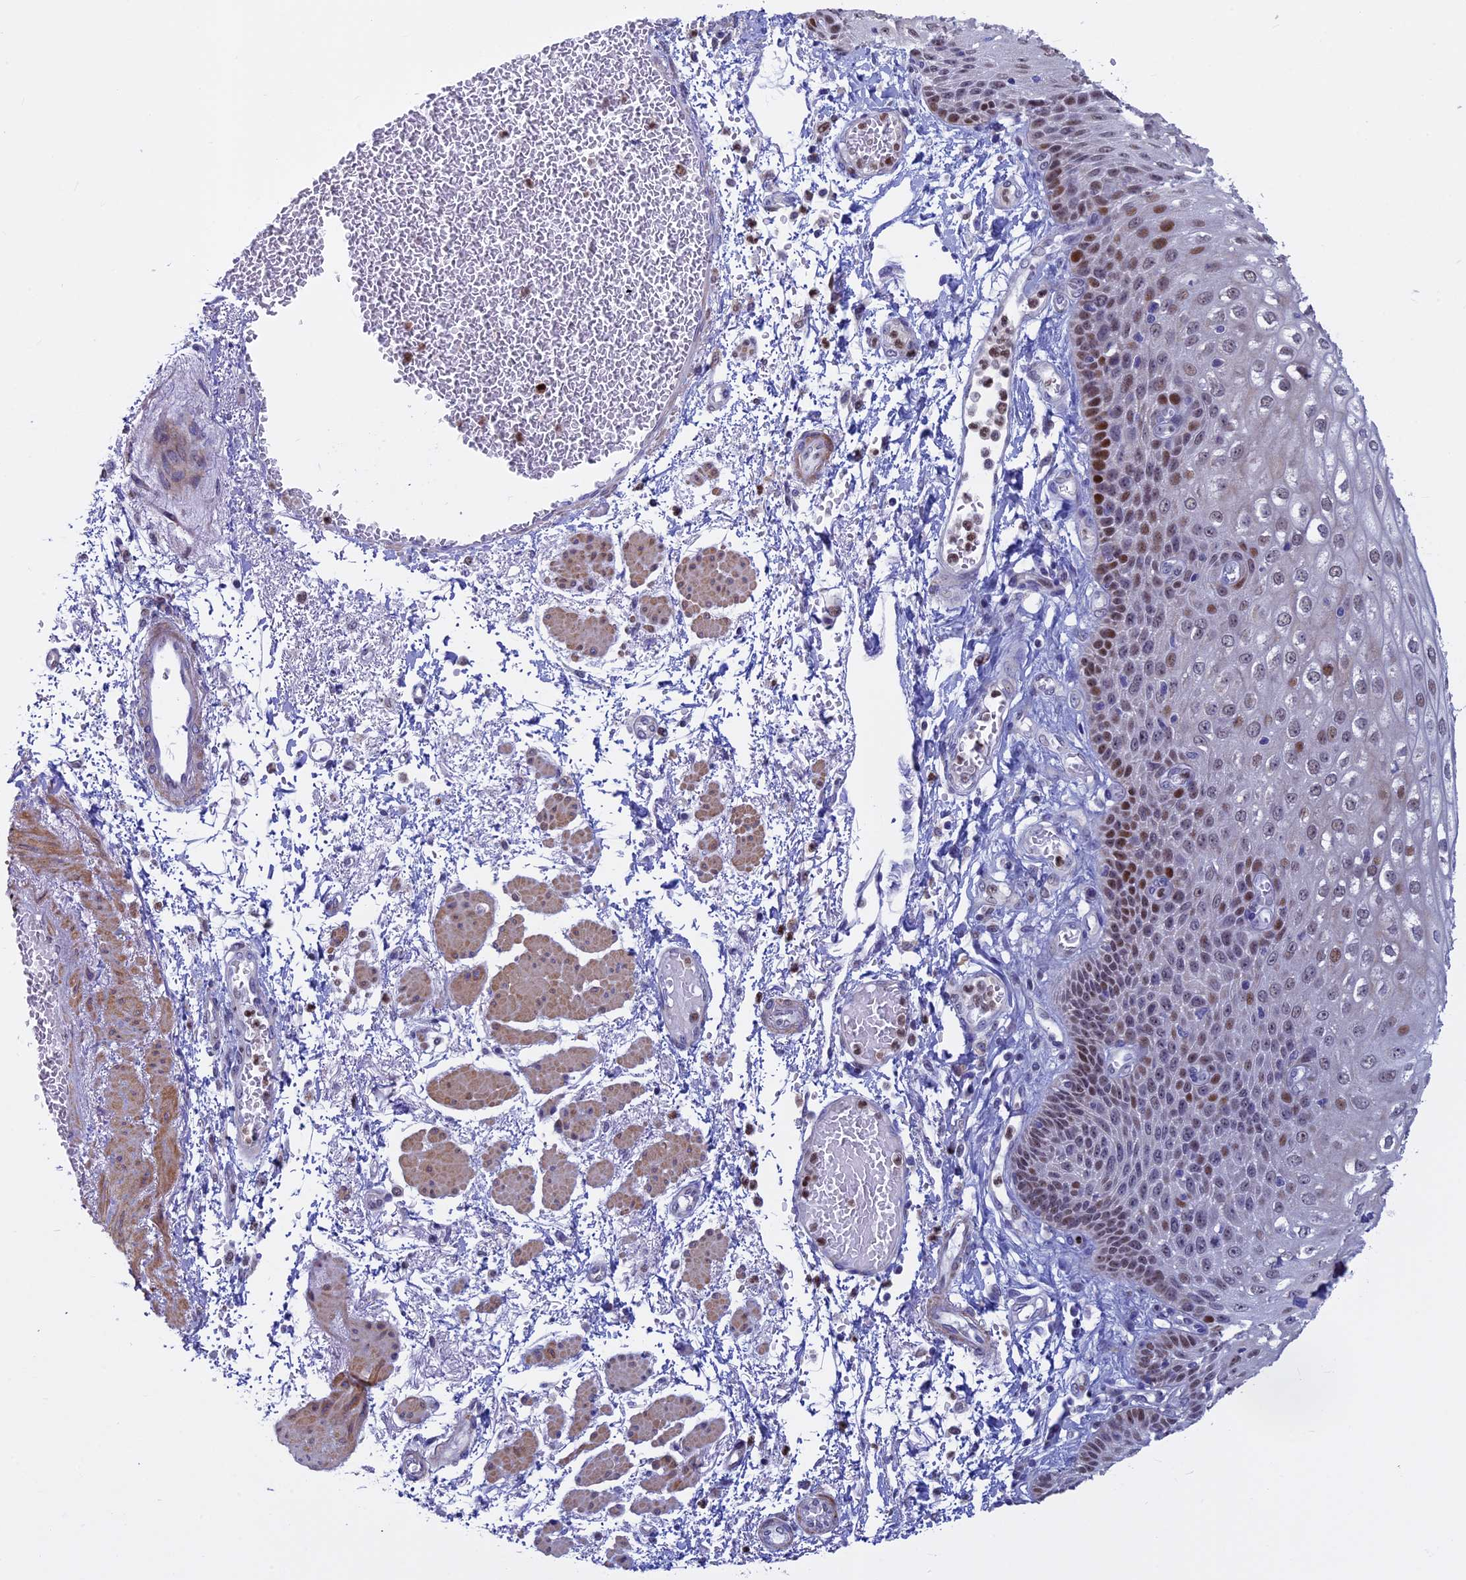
{"staining": {"intensity": "moderate", "quantity": "25%-75%", "location": "nuclear"}, "tissue": "esophagus", "cell_type": "Squamous epithelial cells", "image_type": "normal", "snomed": [{"axis": "morphology", "description": "Normal tissue, NOS"}, {"axis": "topography", "description": "Esophagus"}], "caption": "The image demonstrates a brown stain indicating the presence of a protein in the nuclear of squamous epithelial cells in esophagus. (Brightfield microscopy of DAB IHC at high magnification).", "gene": "ACSS1", "patient": {"sex": "male", "age": 81}}